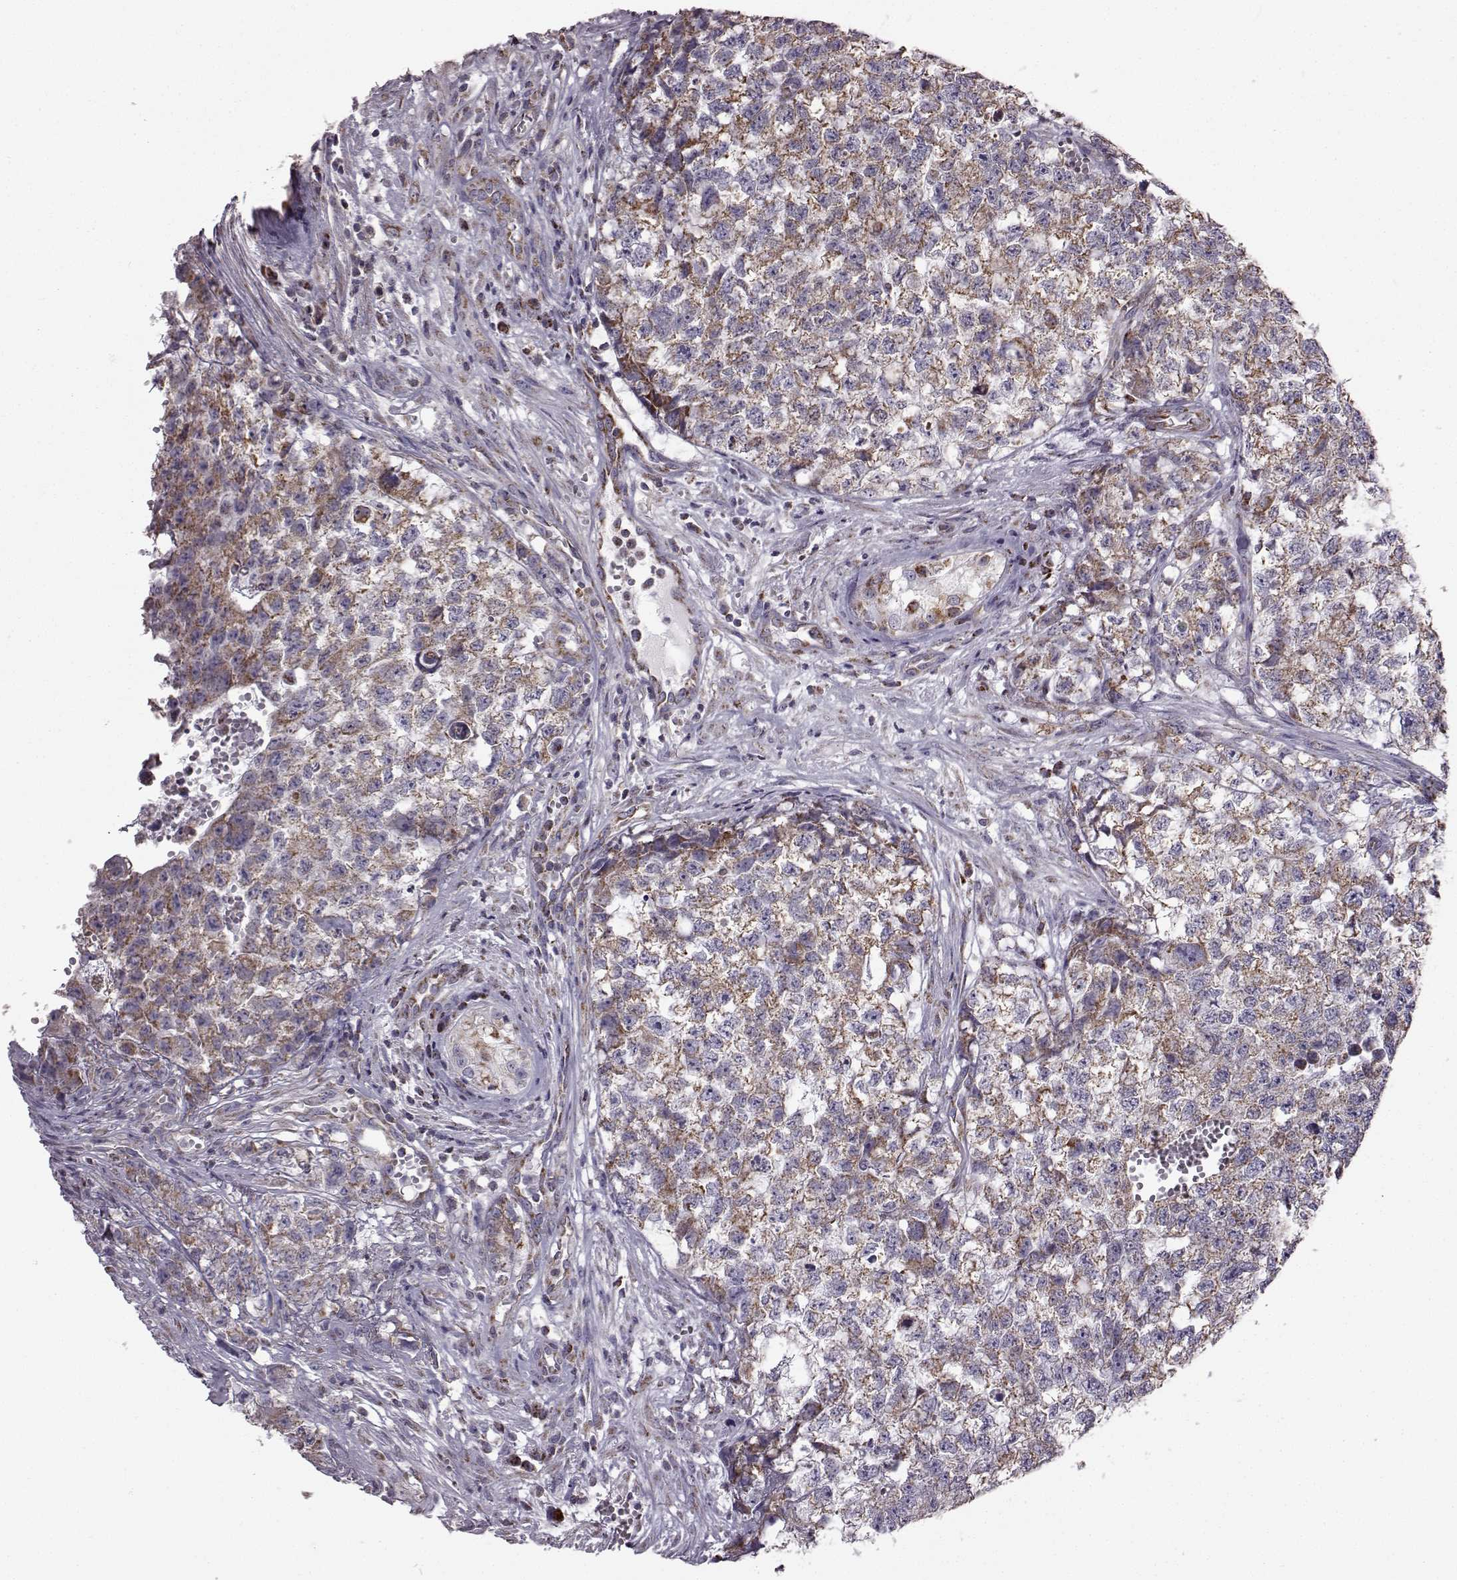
{"staining": {"intensity": "moderate", "quantity": ">75%", "location": "cytoplasmic/membranous"}, "tissue": "testis cancer", "cell_type": "Tumor cells", "image_type": "cancer", "snomed": [{"axis": "morphology", "description": "Seminoma, NOS"}, {"axis": "morphology", "description": "Carcinoma, Embryonal, NOS"}, {"axis": "topography", "description": "Testis"}], "caption": "Seminoma (testis) was stained to show a protein in brown. There is medium levels of moderate cytoplasmic/membranous expression in approximately >75% of tumor cells.", "gene": "FAM8A1", "patient": {"sex": "male", "age": 22}}